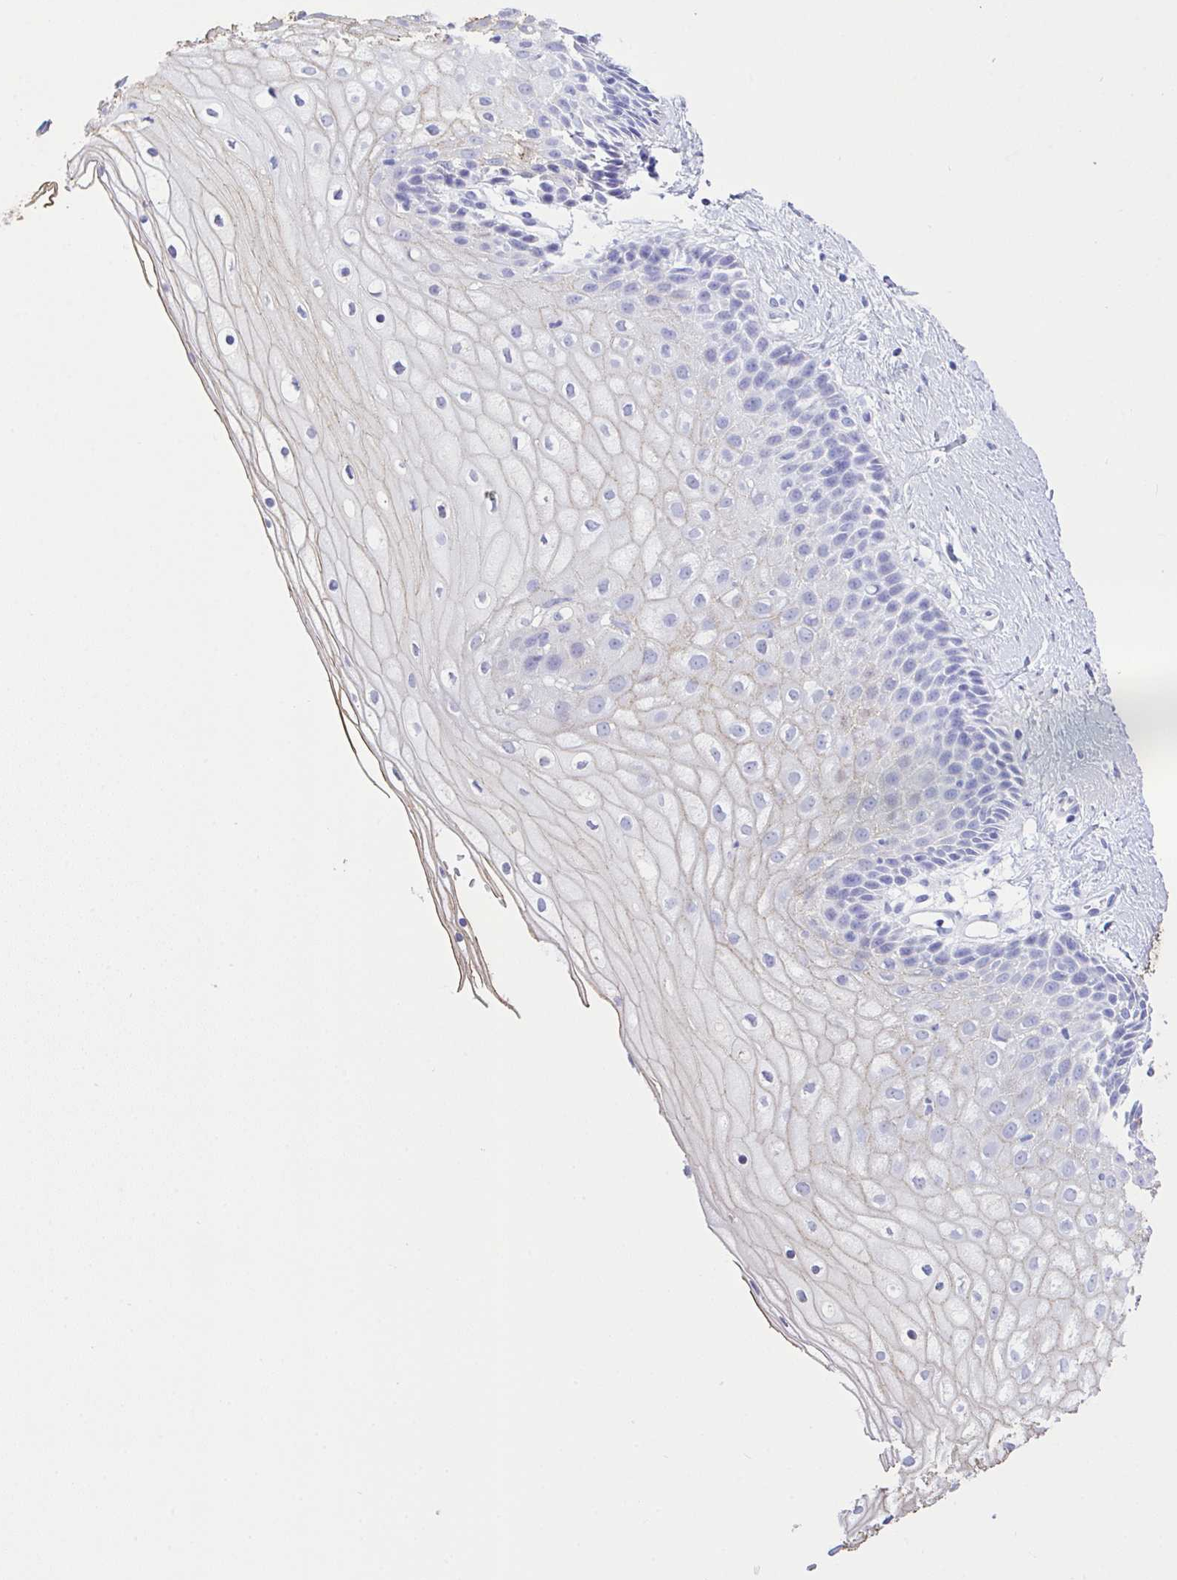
{"staining": {"intensity": "weak", "quantity": "25%-75%", "location": "cytoplasmic/membranous"}, "tissue": "cervix", "cell_type": "Glandular cells", "image_type": "normal", "snomed": [{"axis": "morphology", "description": "Normal tissue, NOS"}, {"axis": "topography", "description": "Cervix"}], "caption": "Normal cervix was stained to show a protein in brown. There is low levels of weak cytoplasmic/membranous expression in about 25%-75% of glandular cells.", "gene": "AKR1D1", "patient": {"sex": "female", "age": 36}}